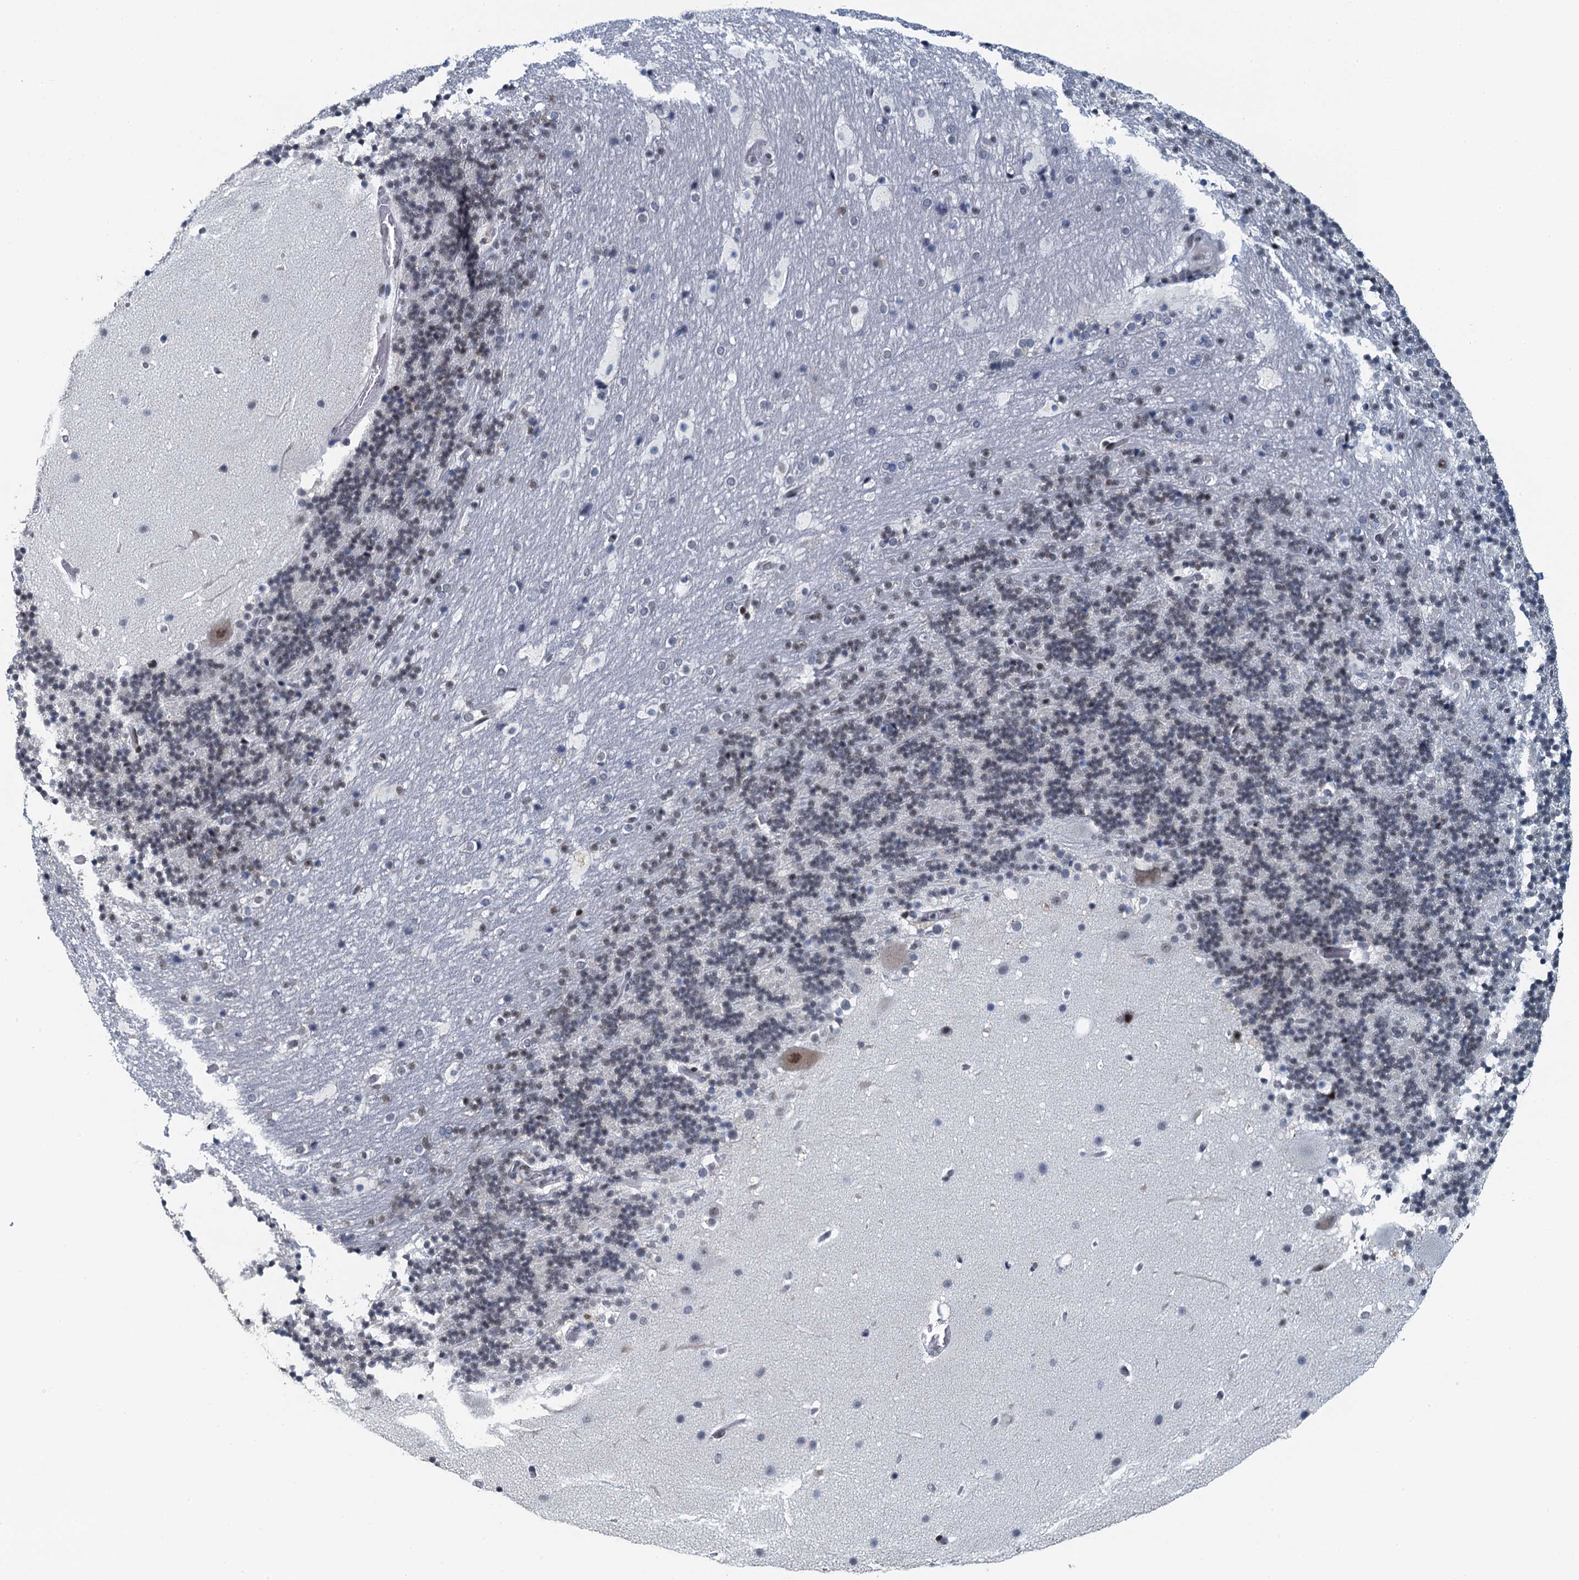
{"staining": {"intensity": "weak", "quantity": "<25%", "location": "nuclear"}, "tissue": "cerebellum", "cell_type": "Cells in granular layer", "image_type": "normal", "snomed": [{"axis": "morphology", "description": "Normal tissue, NOS"}, {"axis": "topography", "description": "Cerebellum"}], "caption": "The micrograph displays no significant expression in cells in granular layer of cerebellum.", "gene": "TTLL9", "patient": {"sex": "male", "age": 57}}